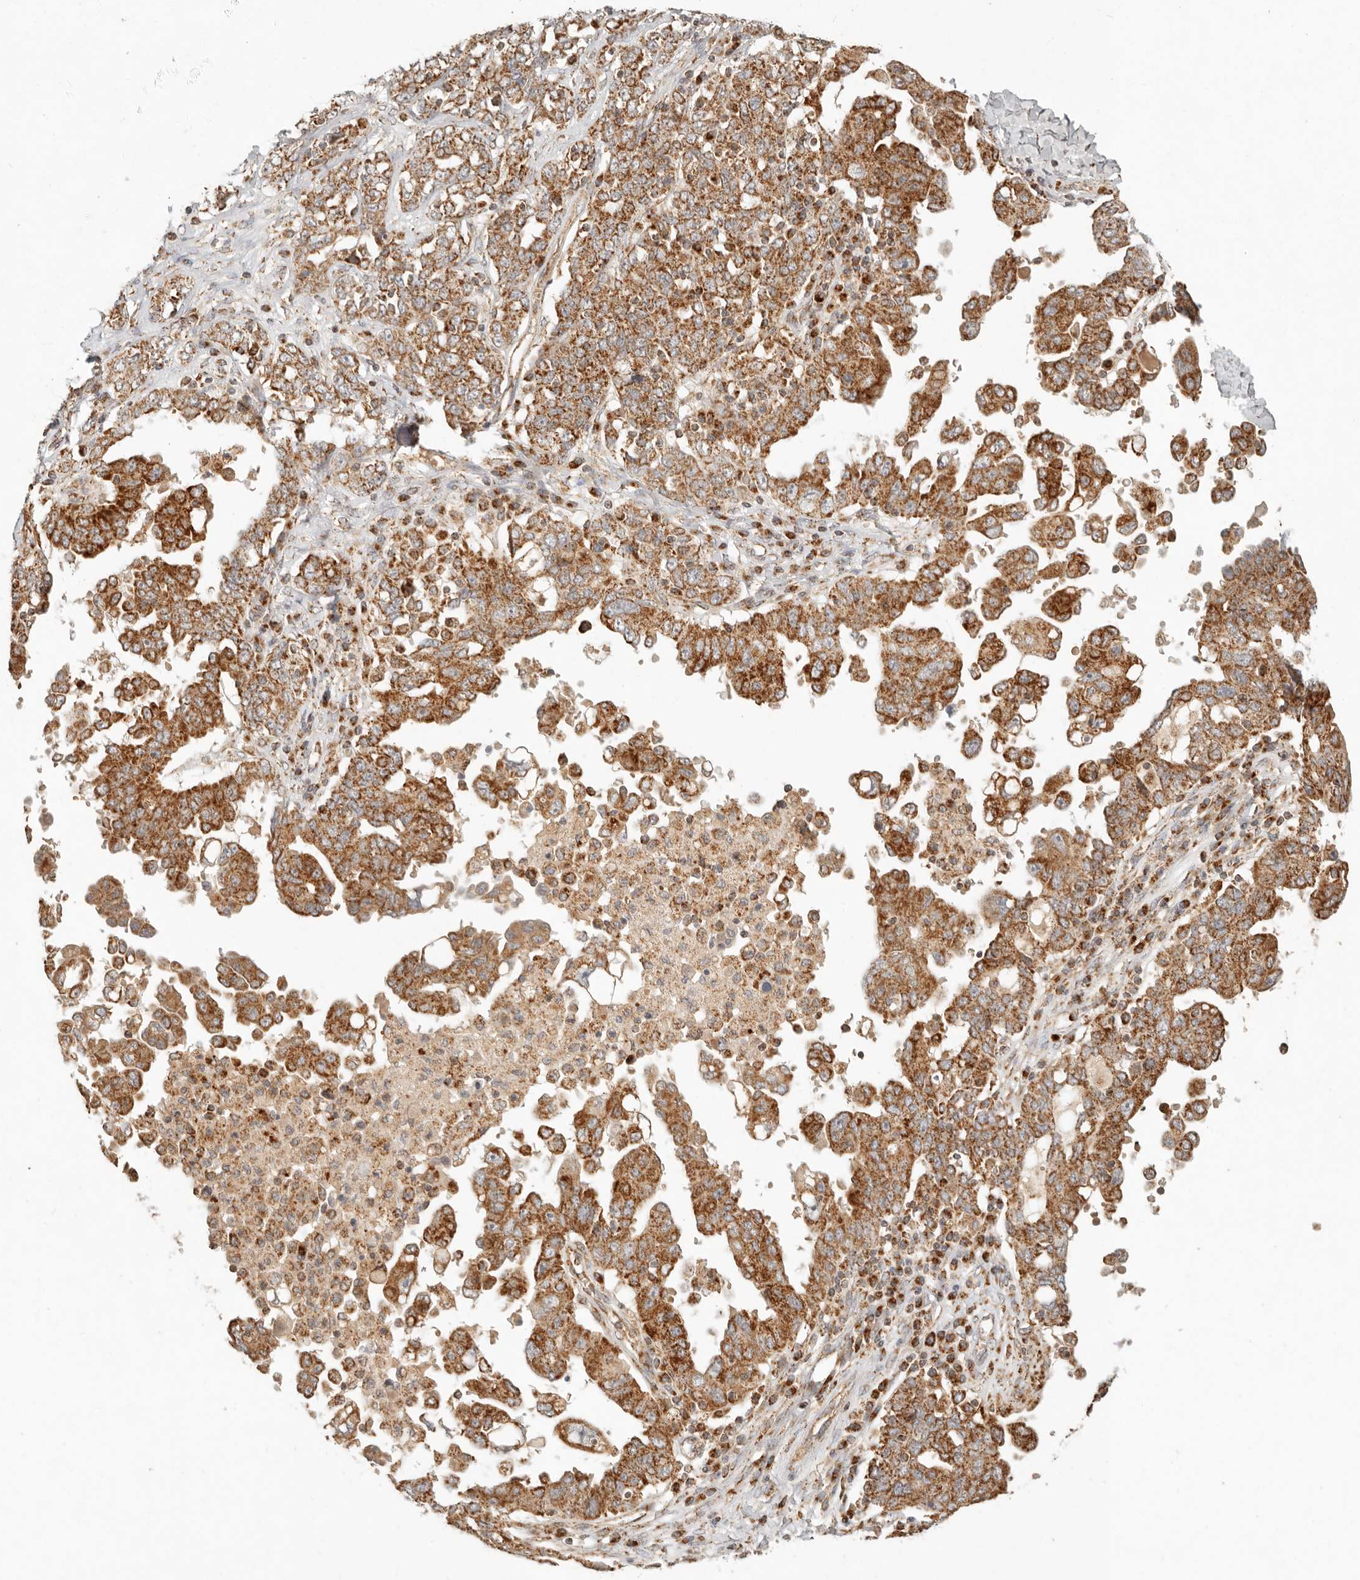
{"staining": {"intensity": "strong", "quantity": ">75%", "location": "cytoplasmic/membranous"}, "tissue": "ovarian cancer", "cell_type": "Tumor cells", "image_type": "cancer", "snomed": [{"axis": "morphology", "description": "Carcinoma, endometroid"}, {"axis": "topography", "description": "Ovary"}], "caption": "A brown stain highlights strong cytoplasmic/membranous expression of a protein in ovarian cancer tumor cells.", "gene": "MRPL55", "patient": {"sex": "female", "age": 62}}